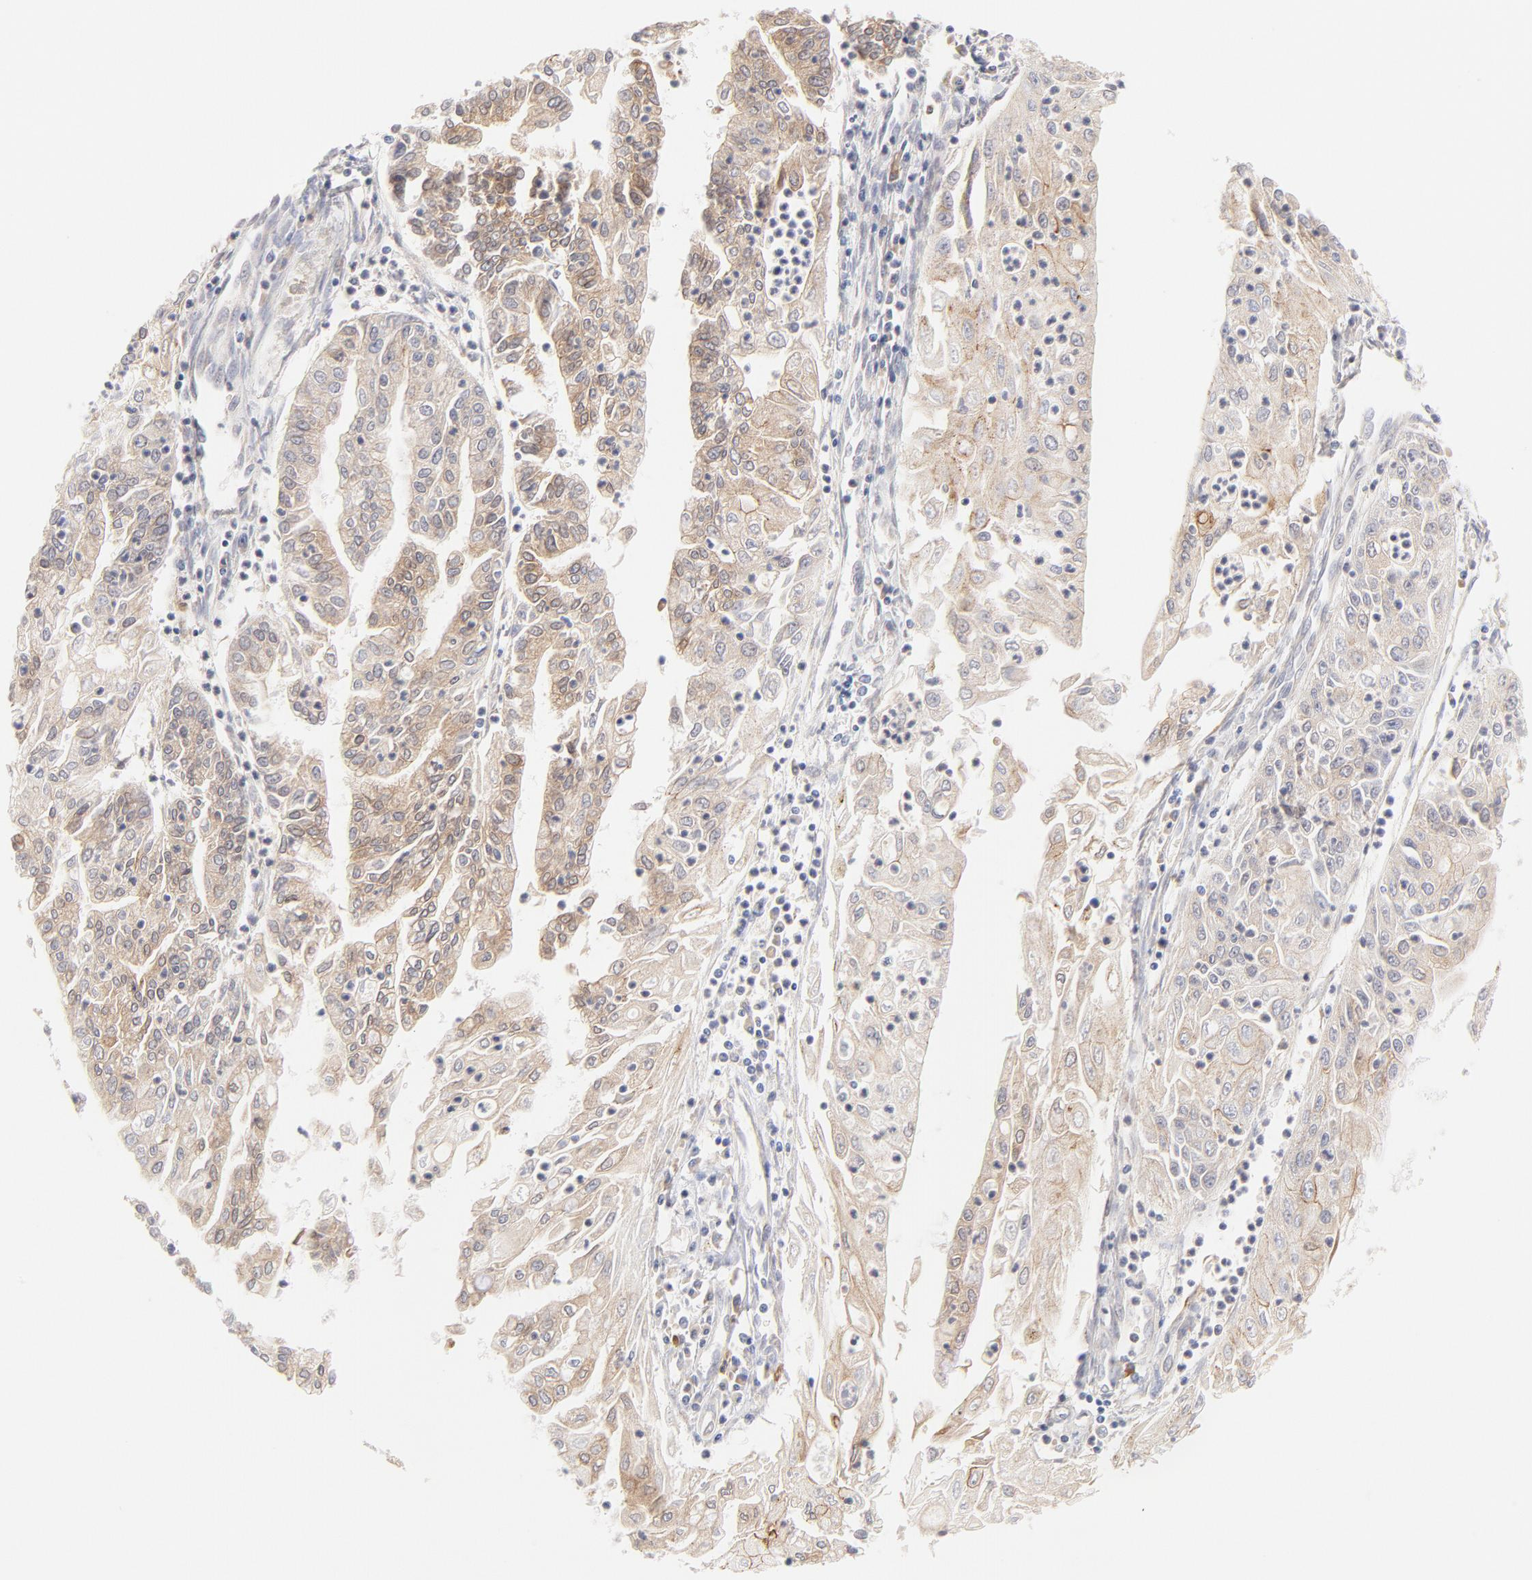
{"staining": {"intensity": "moderate", "quantity": ">75%", "location": "cytoplasmic/membranous"}, "tissue": "endometrial cancer", "cell_type": "Tumor cells", "image_type": "cancer", "snomed": [{"axis": "morphology", "description": "Adenocarcinoma, NOS"}, {"axis": "topography", "description": "Endometrium"}], "caption": "Tumor cells show medium levels of moderate cytoplasmic/membranous positivity in approximately >75% of cells in endometrial adenocarcinoma.", "gene": "RPS6KA1", "patient": {"sex": "female", "age": 75}}